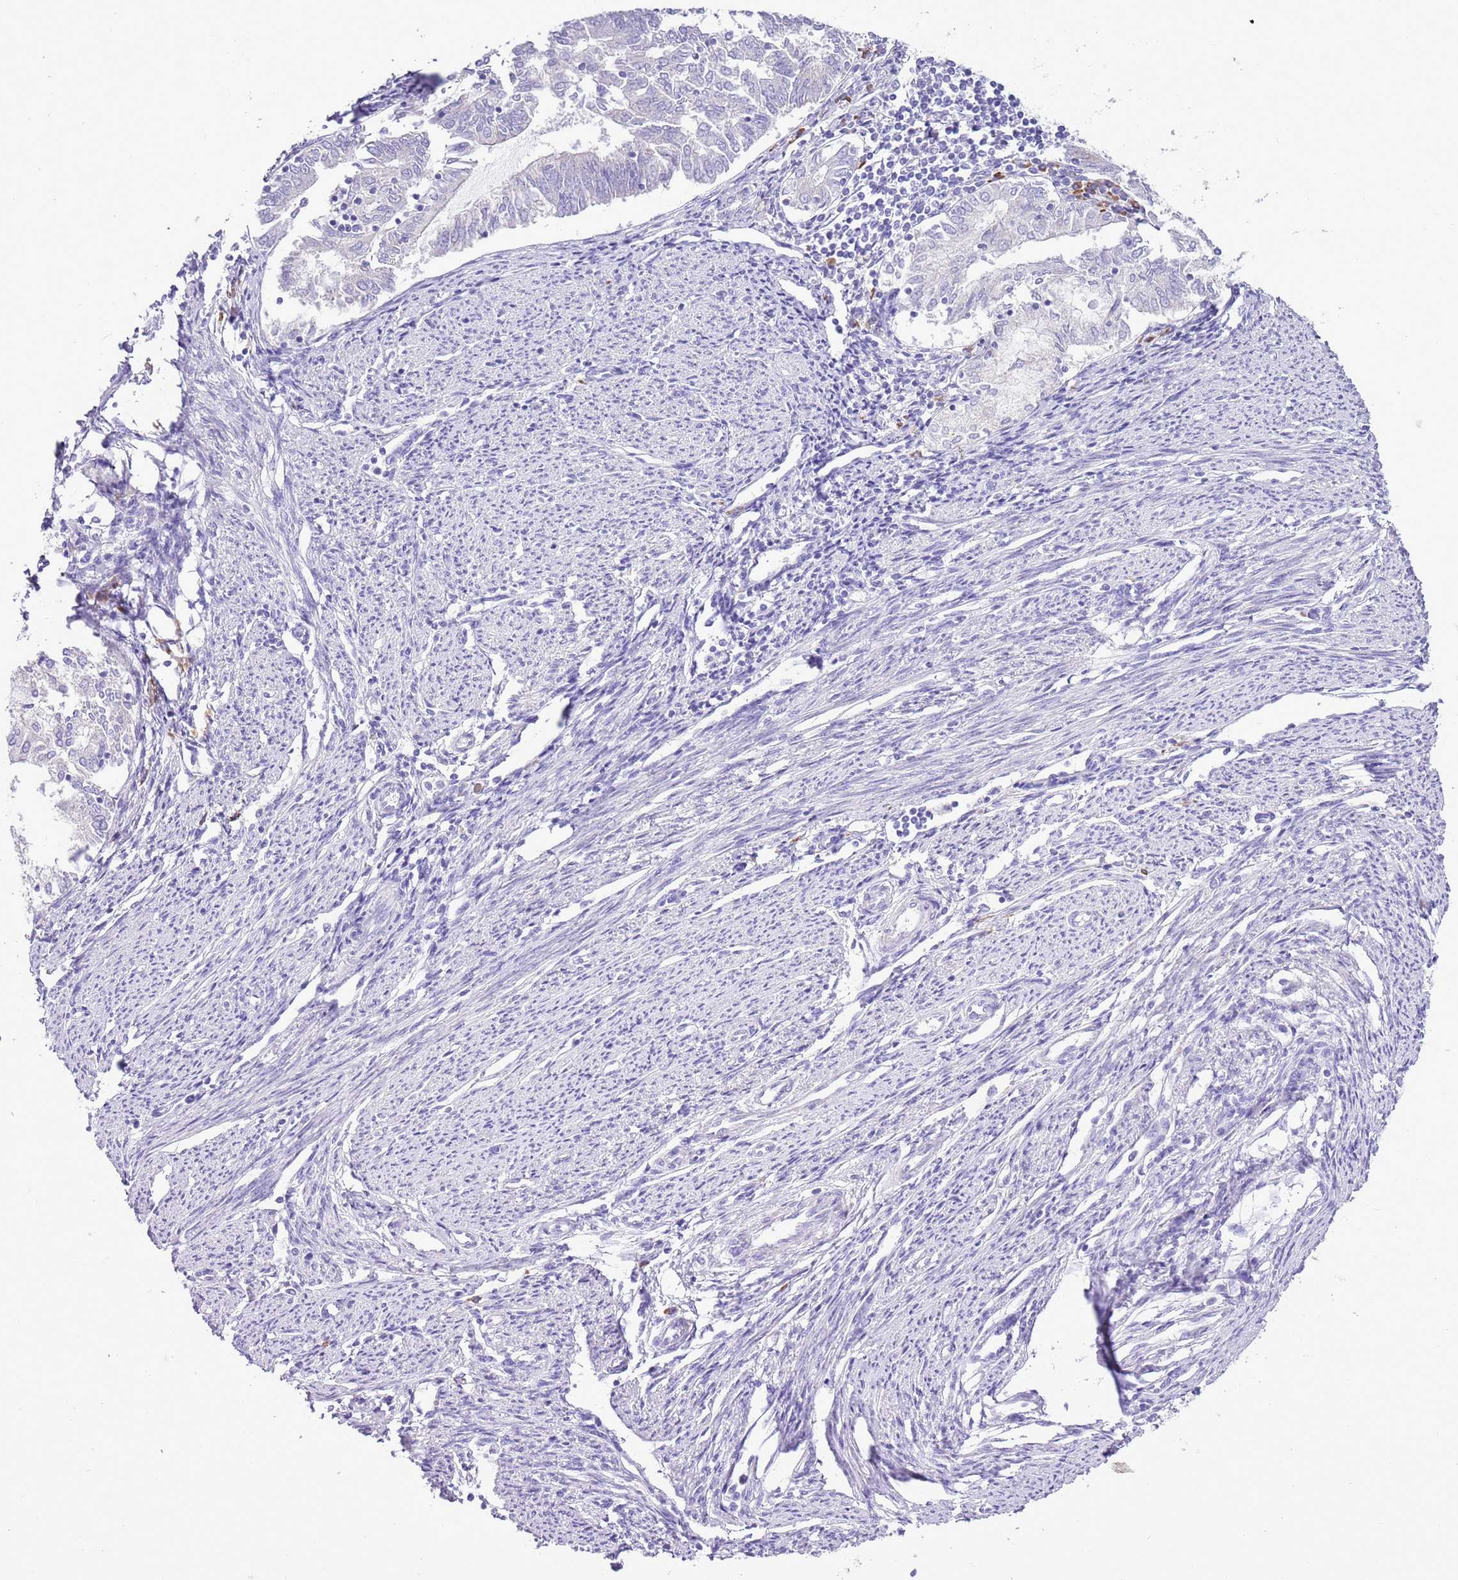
{"staining": {"intensity": "negative", "quantity": "none", "location": "none"}, "tissue": "endometrial cancer", "cell_type": "Tumor cells", "image_type": "cancer", "snomed": [{"axis": "morphology", "description": "Adenocarcinoma, NOS"}, {"axis": "topography", "description": "Endometrium"}], "caption": "There is no significant expression in tumor cells of endometrial adenocarcinoma.", "gene": "AAR2", "patient": {"sex": "female", "age": 79}}